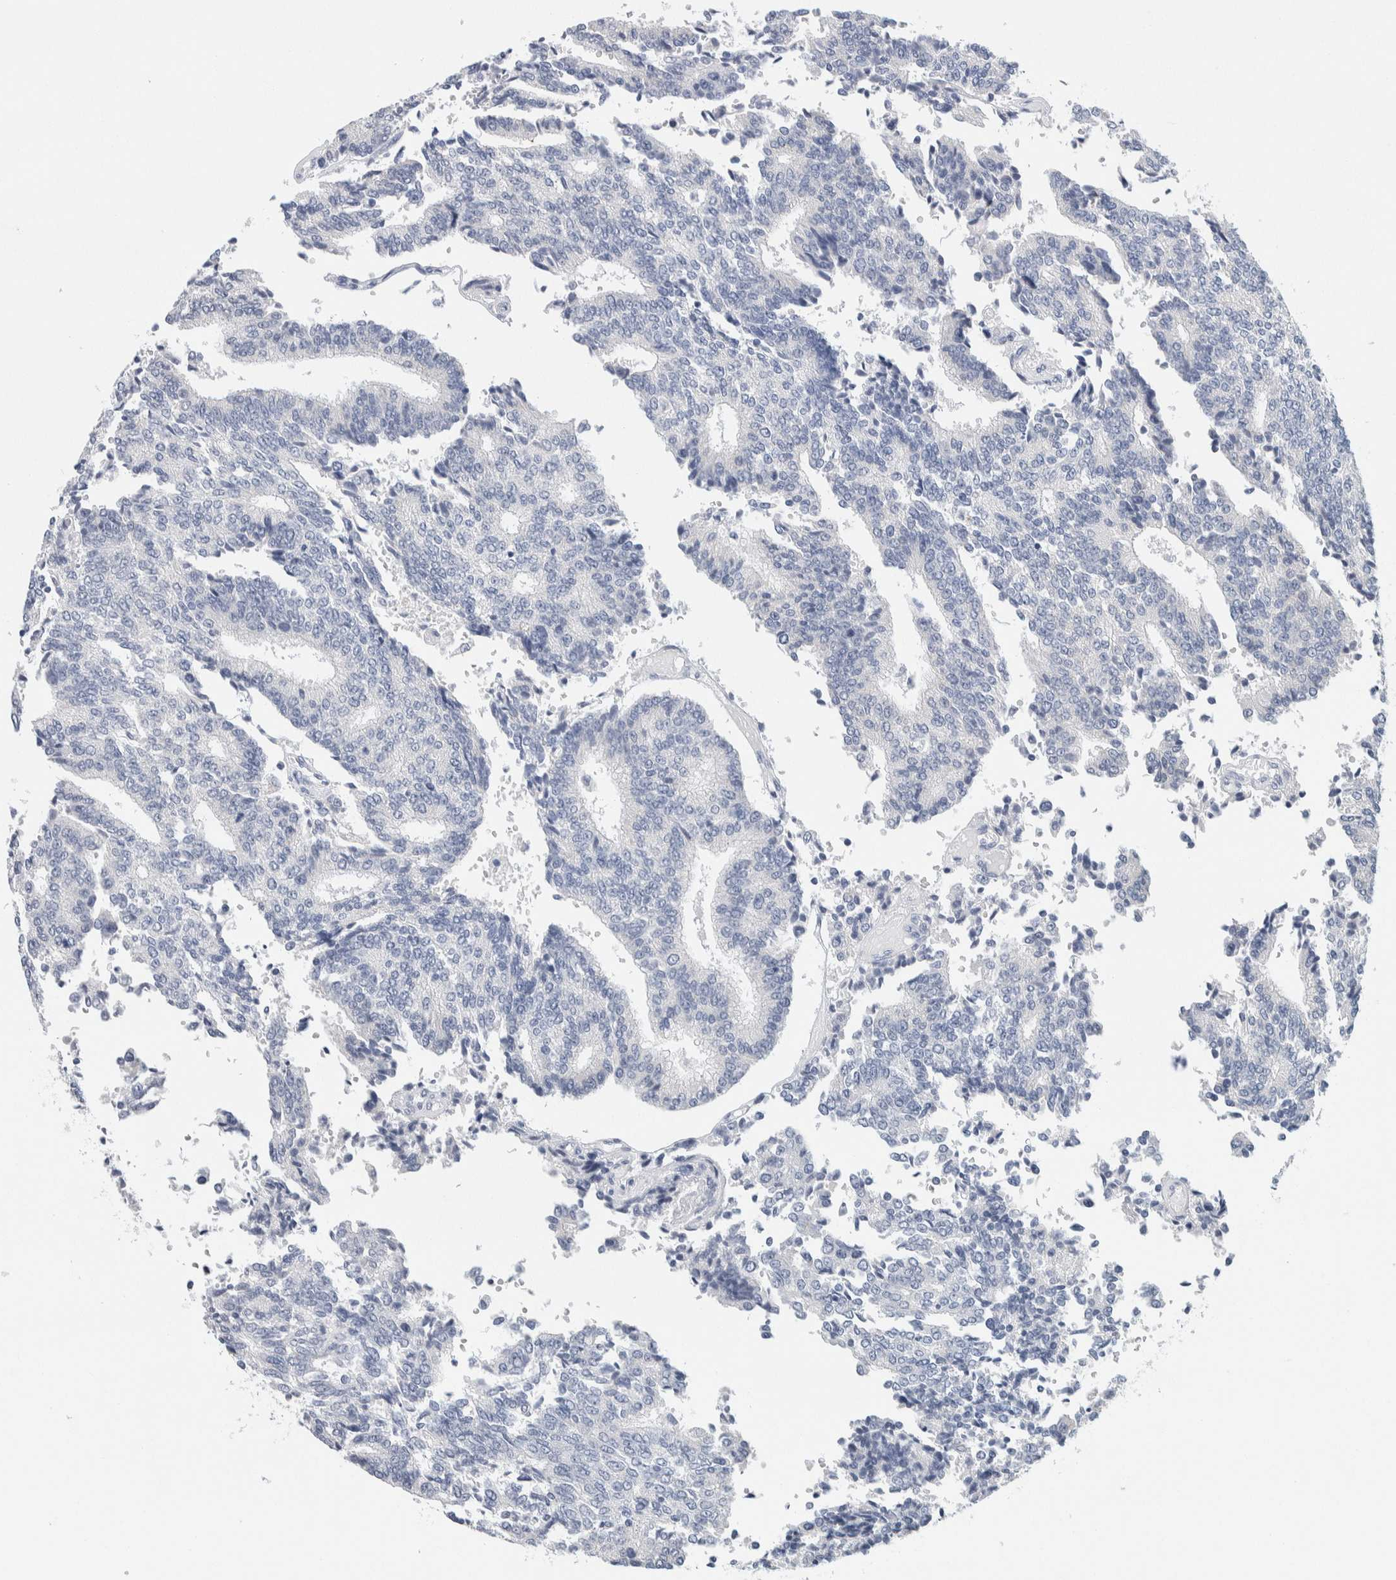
{"staining": {"intensity": "negative", "quantity": "none", "location": "none"}, "tissue": "prostate cancer", "cell_type": "Tumor cells", "image_type": "cancer", "snomed": [{"axis": "morphology", "description": "Normal tissue, NOS"}, {"axis": "morphology", "description": "Adenocarcinoma, High grade"}, {"axis": "topography", "description": "Prostate"}, {"axis": "topography", "description": "Seminal veicle"}], "caption": "Tumor cells show no significant positivity in prostate cancer (high-grade adenocarcinoma).", "gene": "SCN2A", "patient": {"sex": "male", "age": 55}}